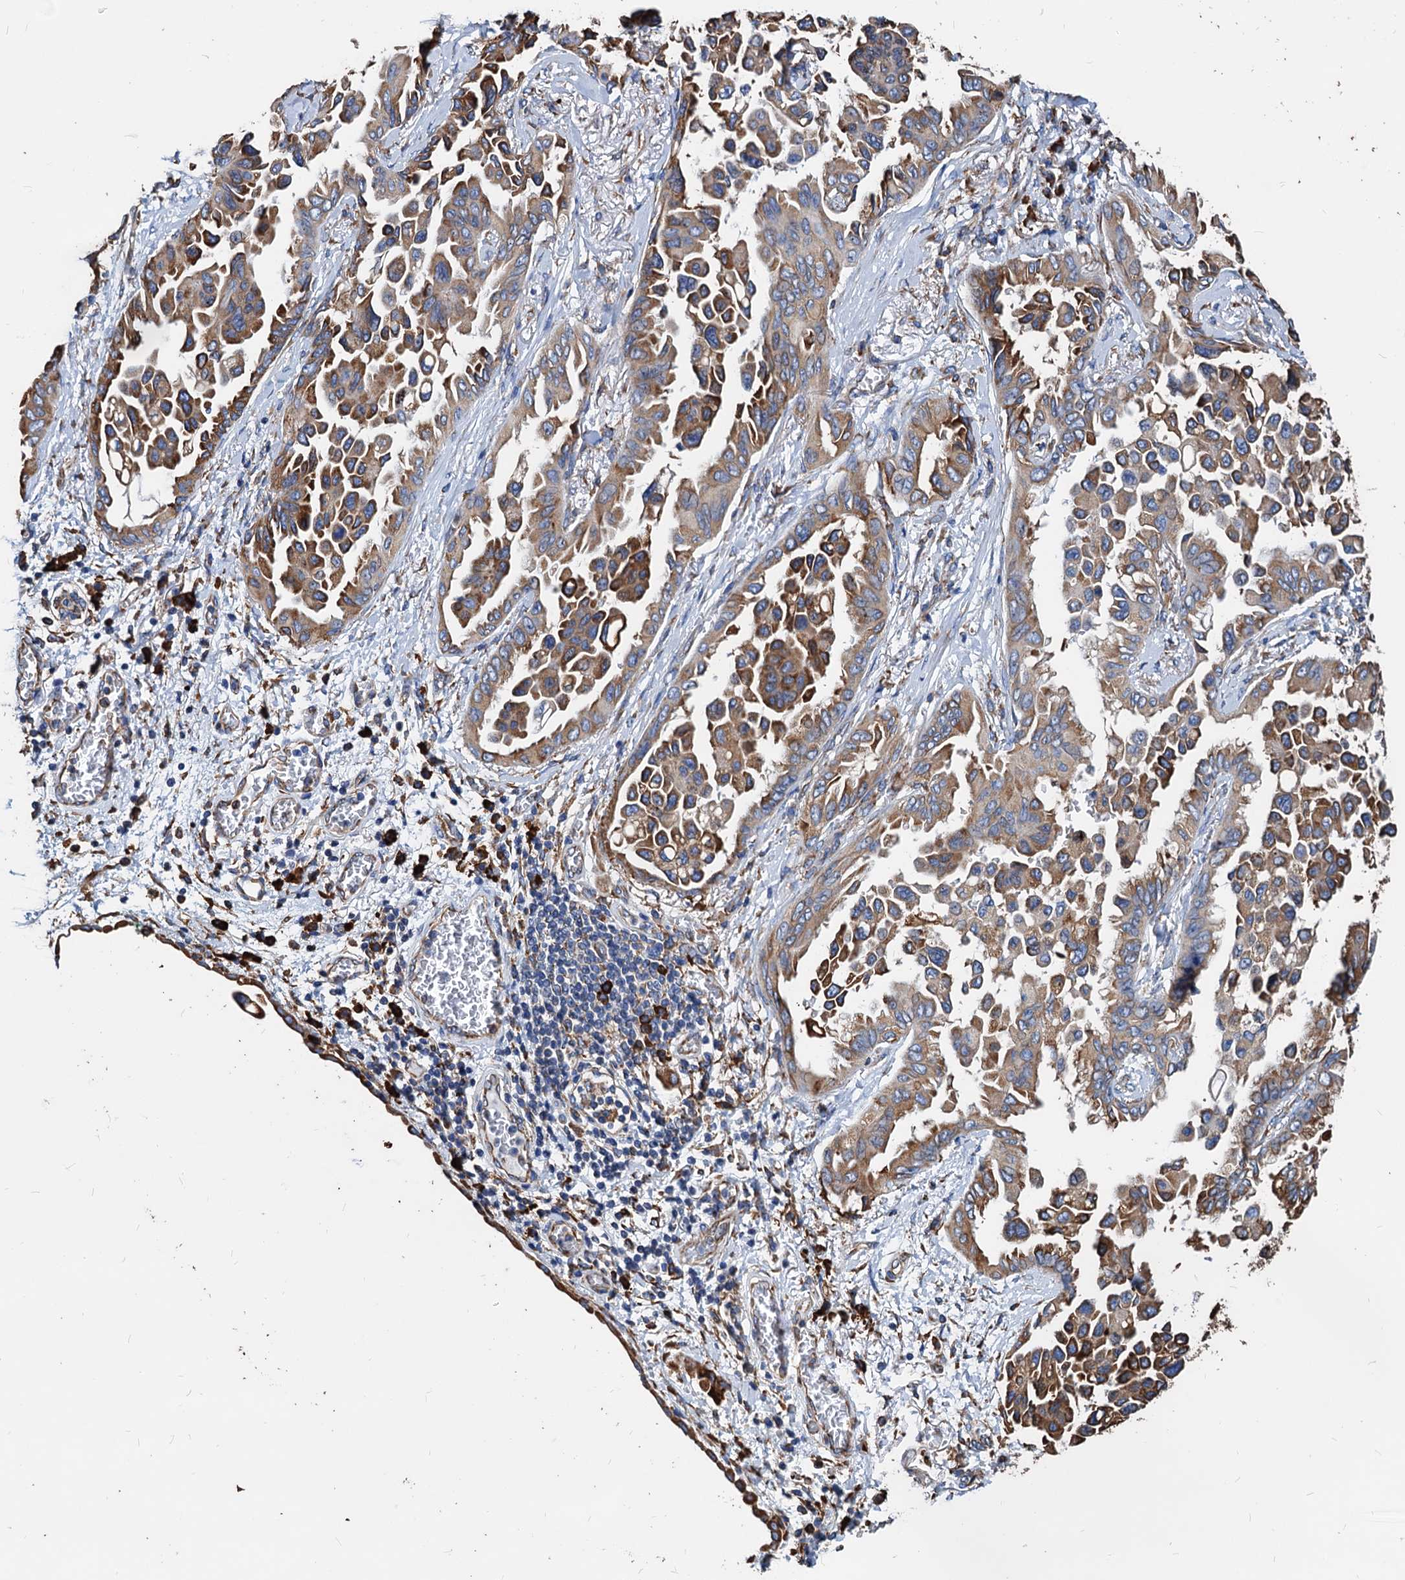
{"staining": {"intensity": "moderate", "quantity": ">75%", "location": "cytoplasmic/membranous"}, "tissue": "lung cancer", "cell_type": "Tumor cells", "image_type": "cancer", "snomed": [{"axis": "morphology", "description": "Adenocarcinoma, NOS"}, {"axis": "topography", "description": "Lung"}], "caption": "Moderate cytoplasmic/membranous staining for a protein is seen in about >75% of tumor cells of lung cancer (adenocarcinoma) using immunohistochemistry.", "gene": "HSPA5", "patient": {"sex": "female", "age": 67}}